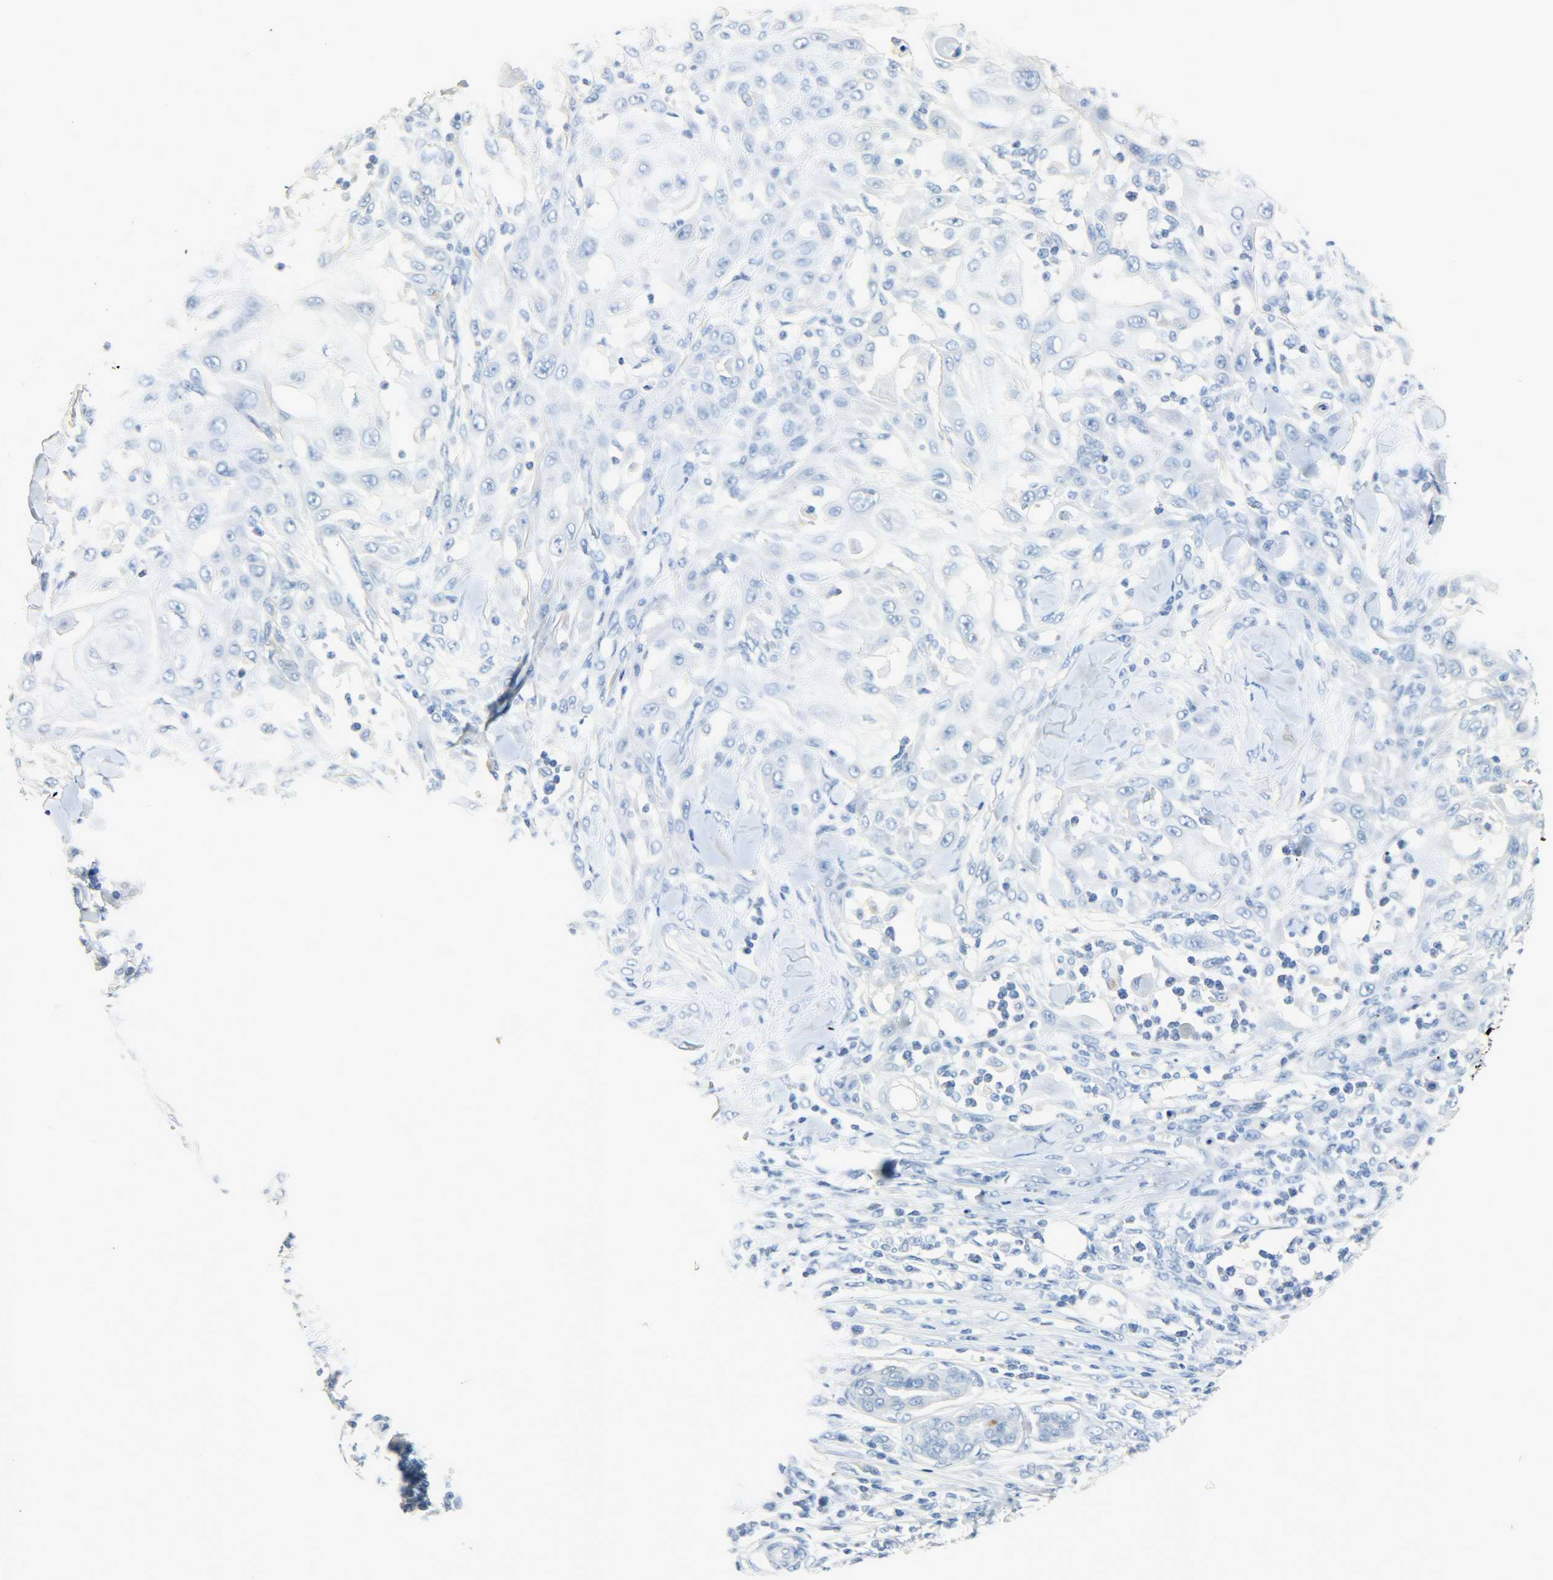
{"staining": {"intensity": "negative", "quantity": "none", "location": "none"}, "tissue": "skin cancer", "cell_type": "Tumor cells", "image_type": "cancer", "snomed": [{"axis": "morphology", "description": "Squamous cell carcinoma, NOS"}, {"axis": "topography", "description": "Skin"}], "caption": "Immunohistochemistry (IHC) image of squamous cell carcinoma (skin) stained for a protein (brown), which demonstrates no positivity in tumor cells. (IHC, brightfield microscopy, high magnification).", "gene": "CRP", "patient": {"sex": "male", "age": 24}}